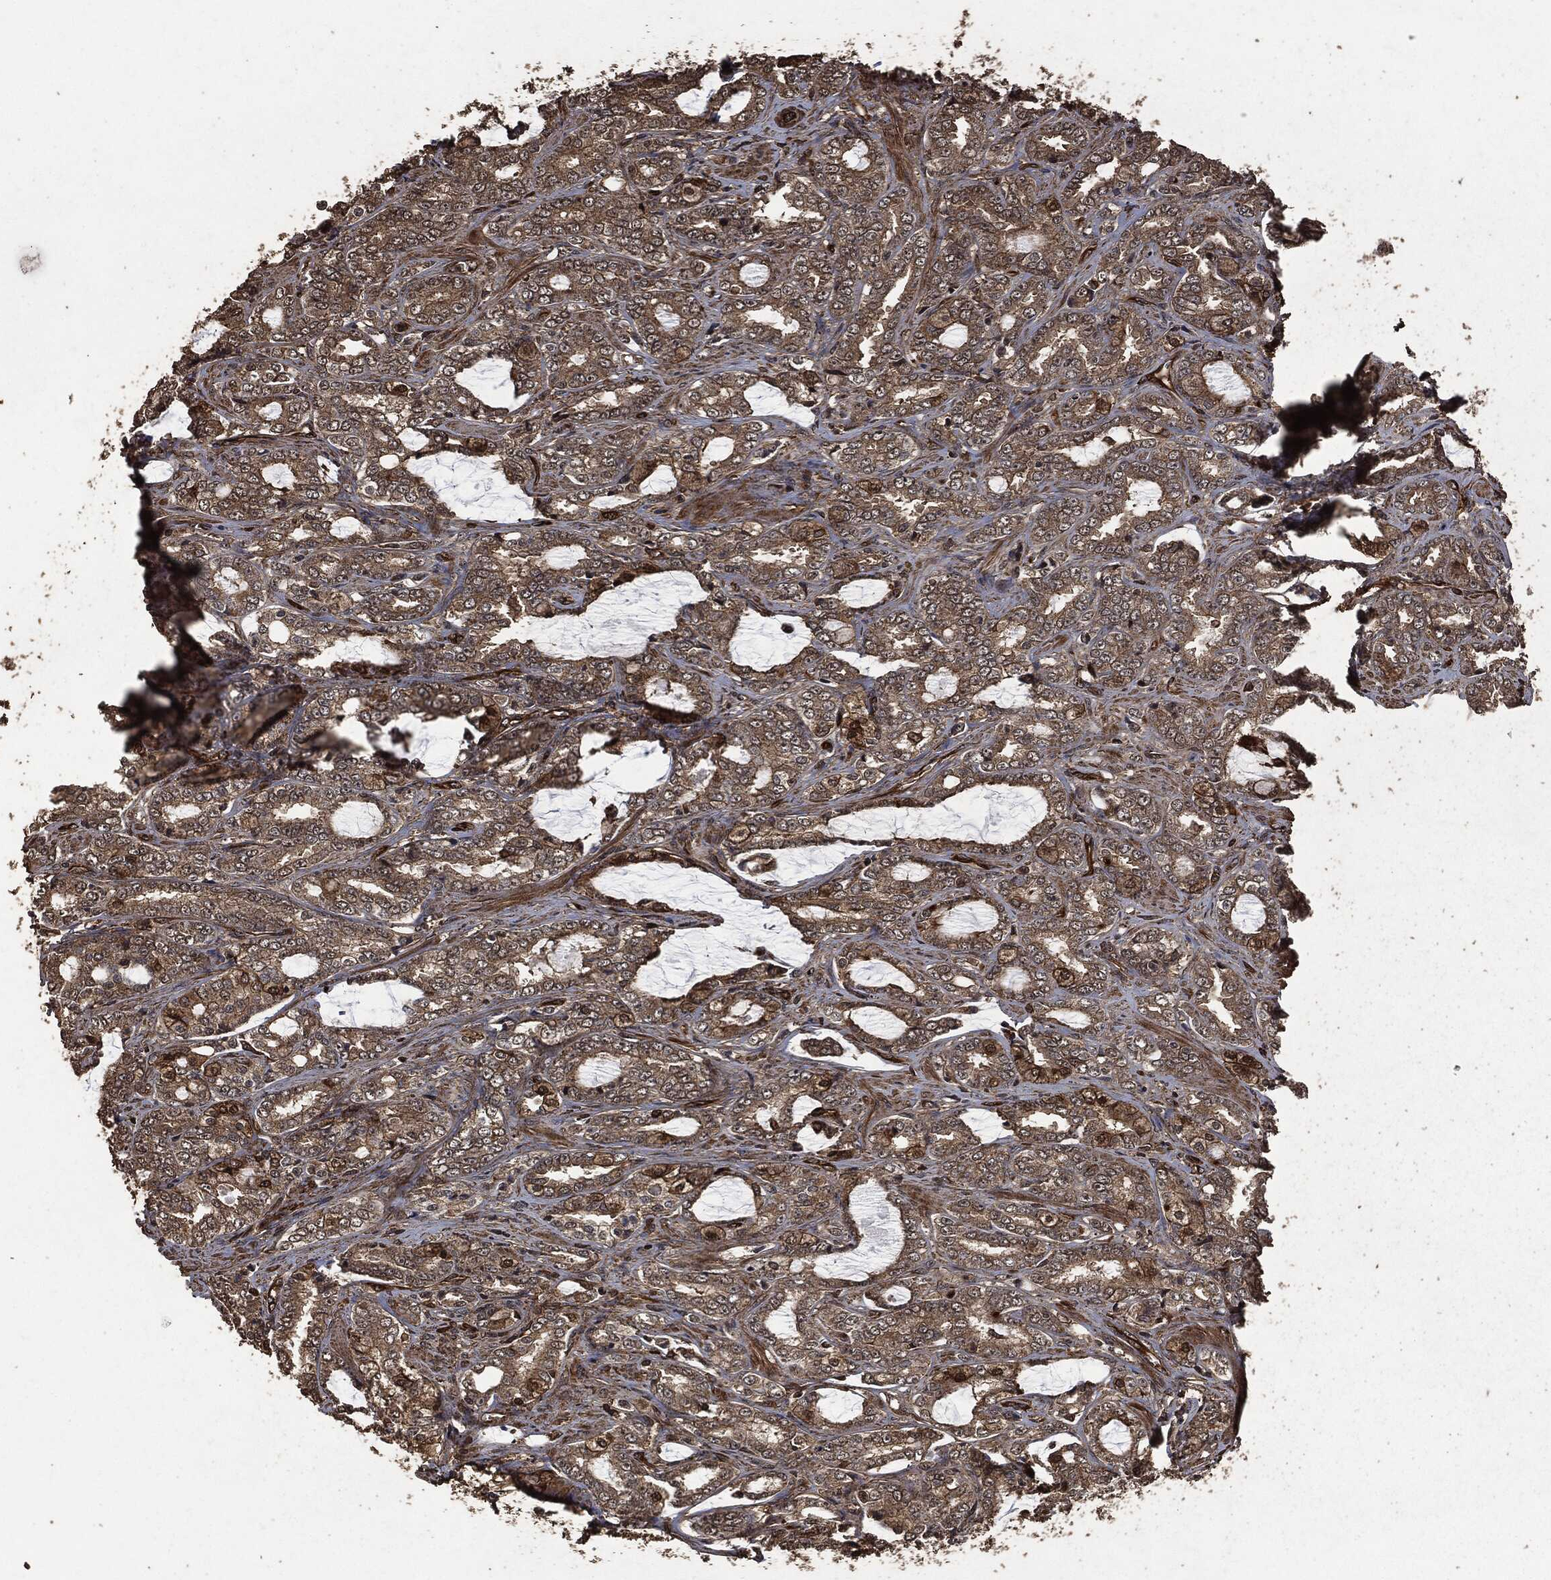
{"staining": {"intensity": "moderate", "quantity": "25%-75%", "location": "cytoplasmic/membranous"}, "tissue": "prostate cancer", "cell_type": "Tumor cells", "image_type": "cancer", "snomed": [{"axis": "morphology", "description": "Adenocarcinoma, Medium grade"}, {"axis": "topography", "description": "Prostate"}], "caption": "Prostate cancer (adenocarcinoma (medium-grade)) tissue shows moderate cytoplasmic/membranous positivity in approximately 25%-75% of tumor cells, visualized by immunohistochemistry.", "gene": "HRAS", "patient": {"sex": "male", "age": 71}}